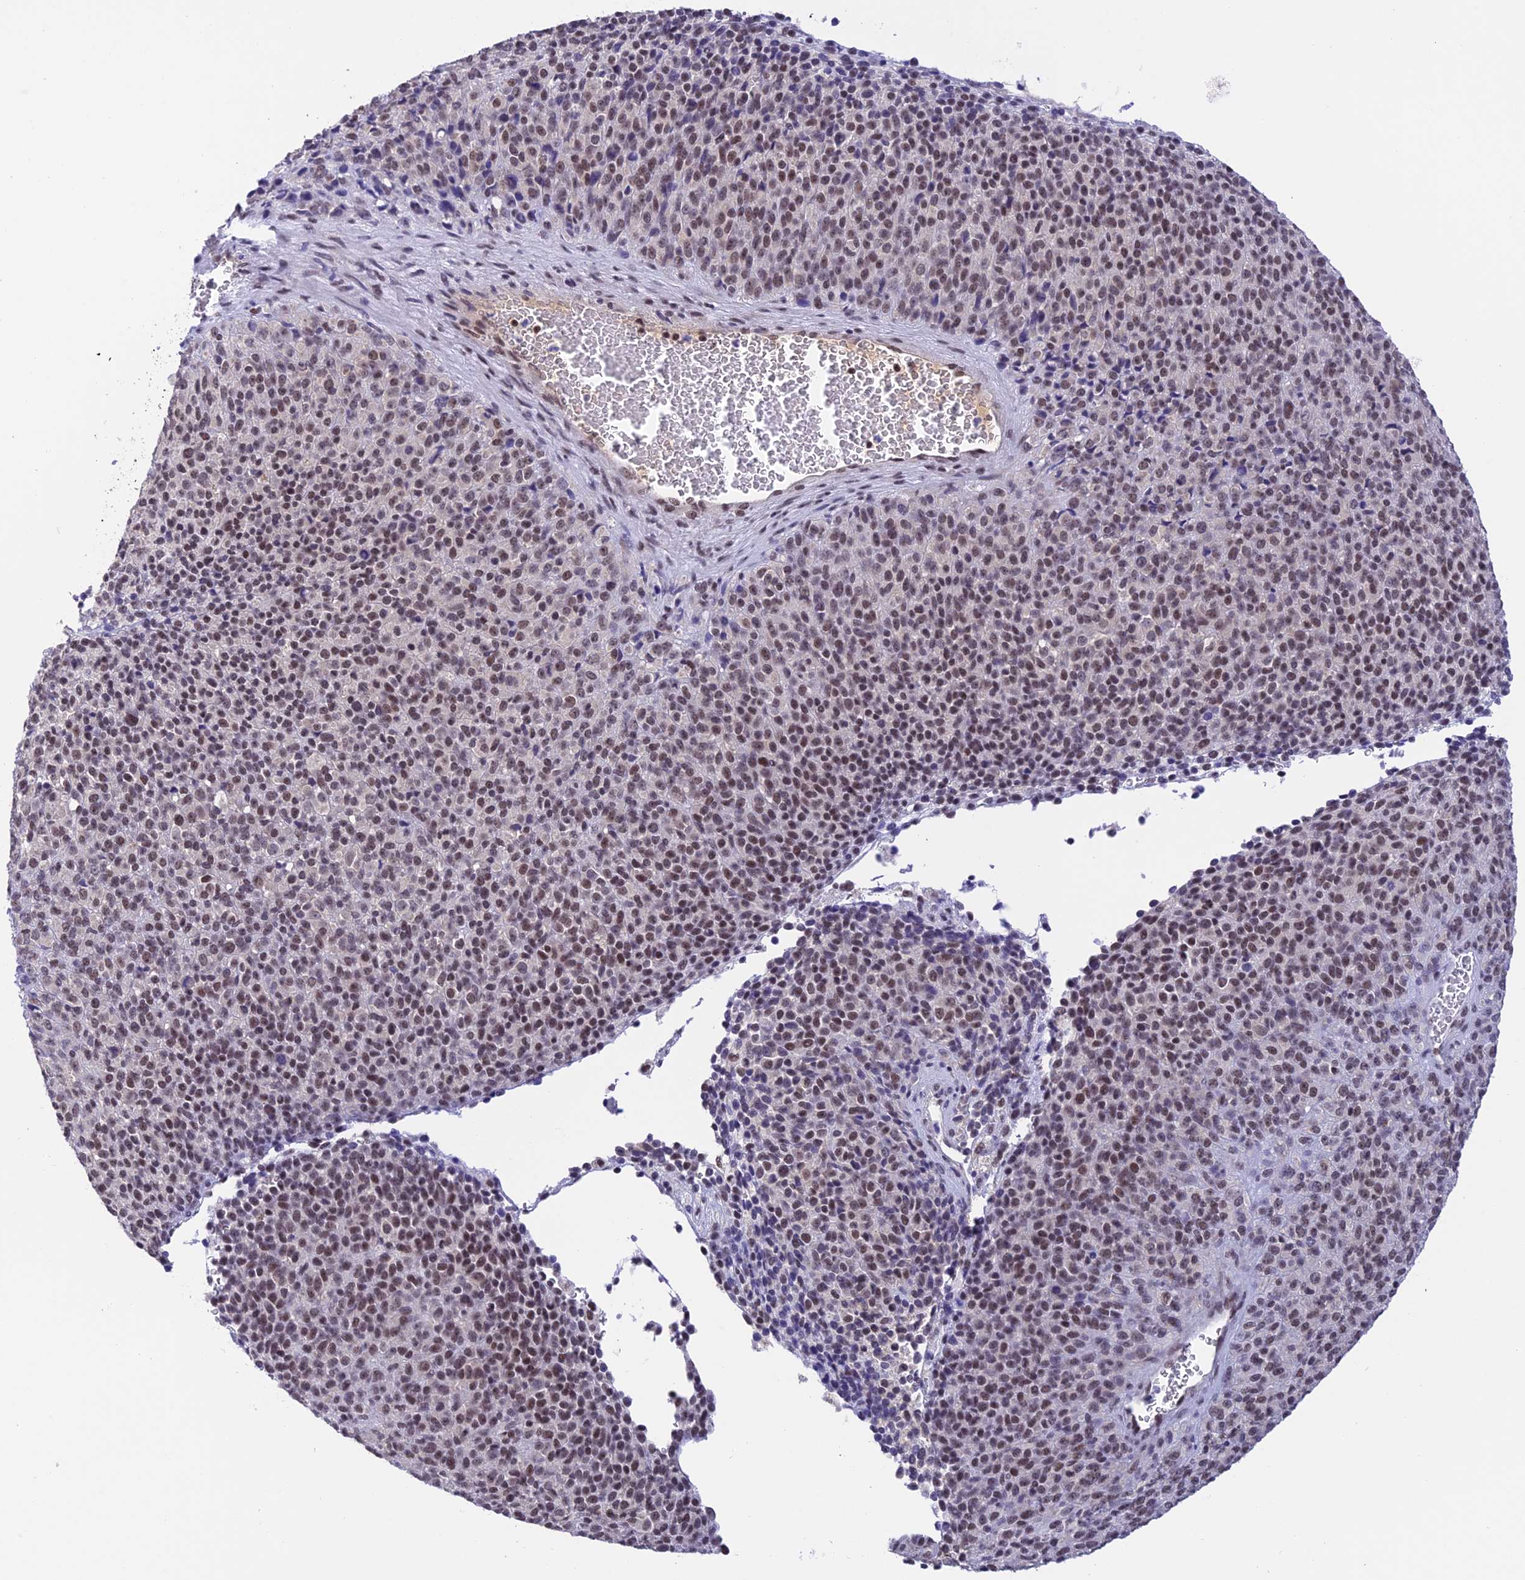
{"staining": {"intensity": "moderate", "quantity": ">75%", "location": "nuclear"}, "tissue": "melanoma", "cell_type": "Tumor cells", "image_type": "cancer", "snomed": [{"axis": "morphology", "description": "Malignant melanoma, Metastatic site"}, {"axis": "topography", "description": "Brain"}], "caption": "The immunohistochemical stain shows moderate nuclear staining in tumor cells of melanoma tissue. (DAB IHC, brown staining for protein, blue staining for nuclei).", "gene": "THAP11", "patient": {"sex": "female", "age": 56}}